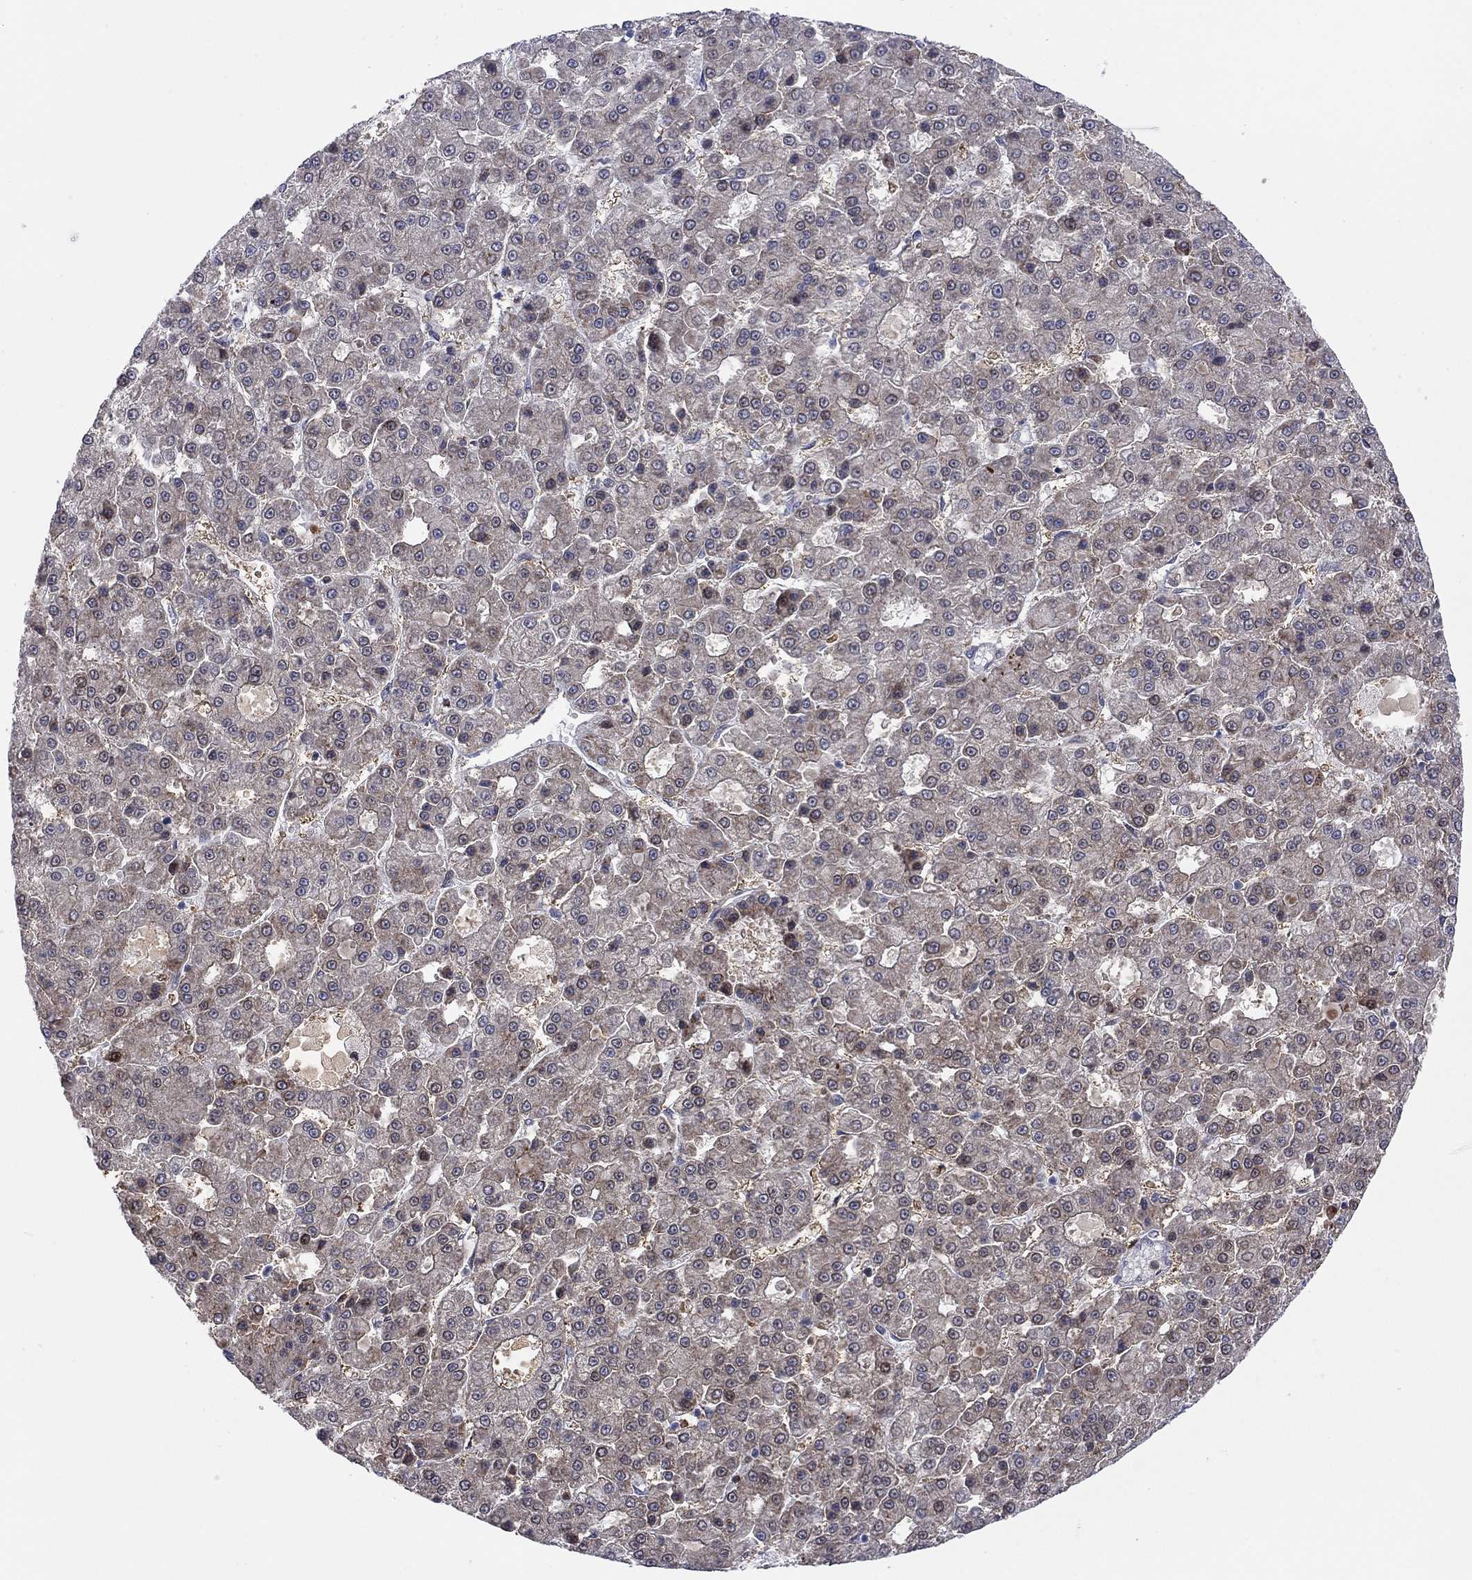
{"staining": {"intensity": "weak", "quantity": "<25%", "location": "cytoplasmic/membranous"}, "tissue": "liver cancer", "cell_type": "Tumor cells", "image_type": "cancer", "snomed": [{"axis": "morphology", "description": "Carcinoma, Hepatocellular, NOS"}, {"axis": "topography", "description": "Liver"}], "caption": "Tumor cells are negative for protein expression in human liver cancer.", "gene": "TTC21B", "patient": {"sex": "male", "age": 70}}